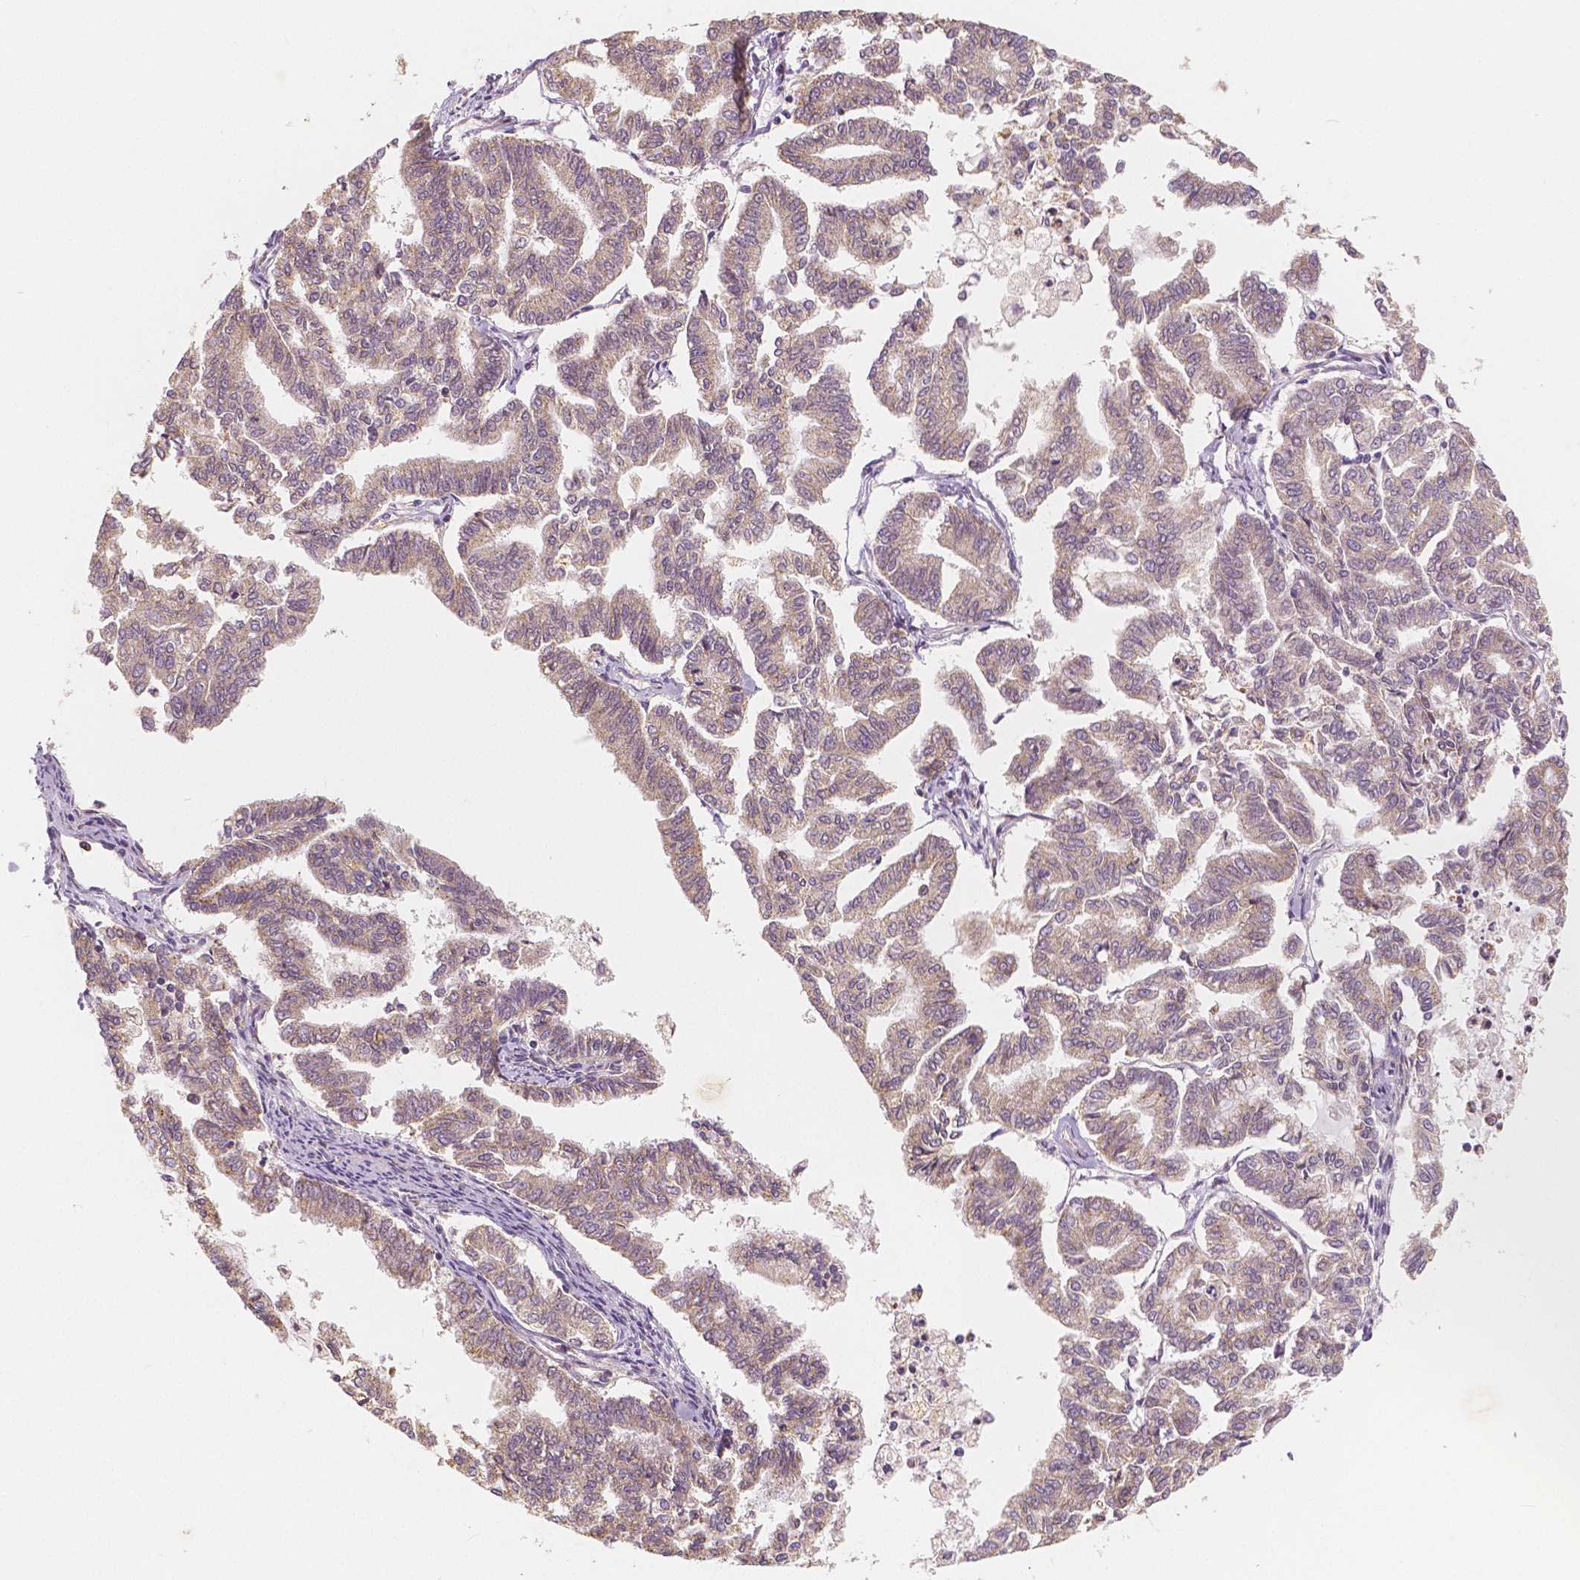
{"staining": {"intensity": "weak", "quantity": ">75%", "location": "cytoplasmic/membranous"}, "tissue": "endometrial cancer", "cell_type": "Tumor cells", "image_type": "cancer", "snomed": [{"axis": "morphology", "description": "Adenocarcinoma, NOS"}, {"axis": "topography", "description": "Endometrium"}], "caption": "Endometrial cancer stained with DAB immunohistochemistry displays low levels of weak cytoplasmic/membranous expression in approximately >75% of tumor cells. The staining was performed using DAB (3,3'-diaminobenzidine) to visualize the protein expression in brown, while the nuclei were stained in blue with hematoxylin (Magnification: 20x).", "gene": "SNX12", "patient": {"sex": "female", "age": 79}}